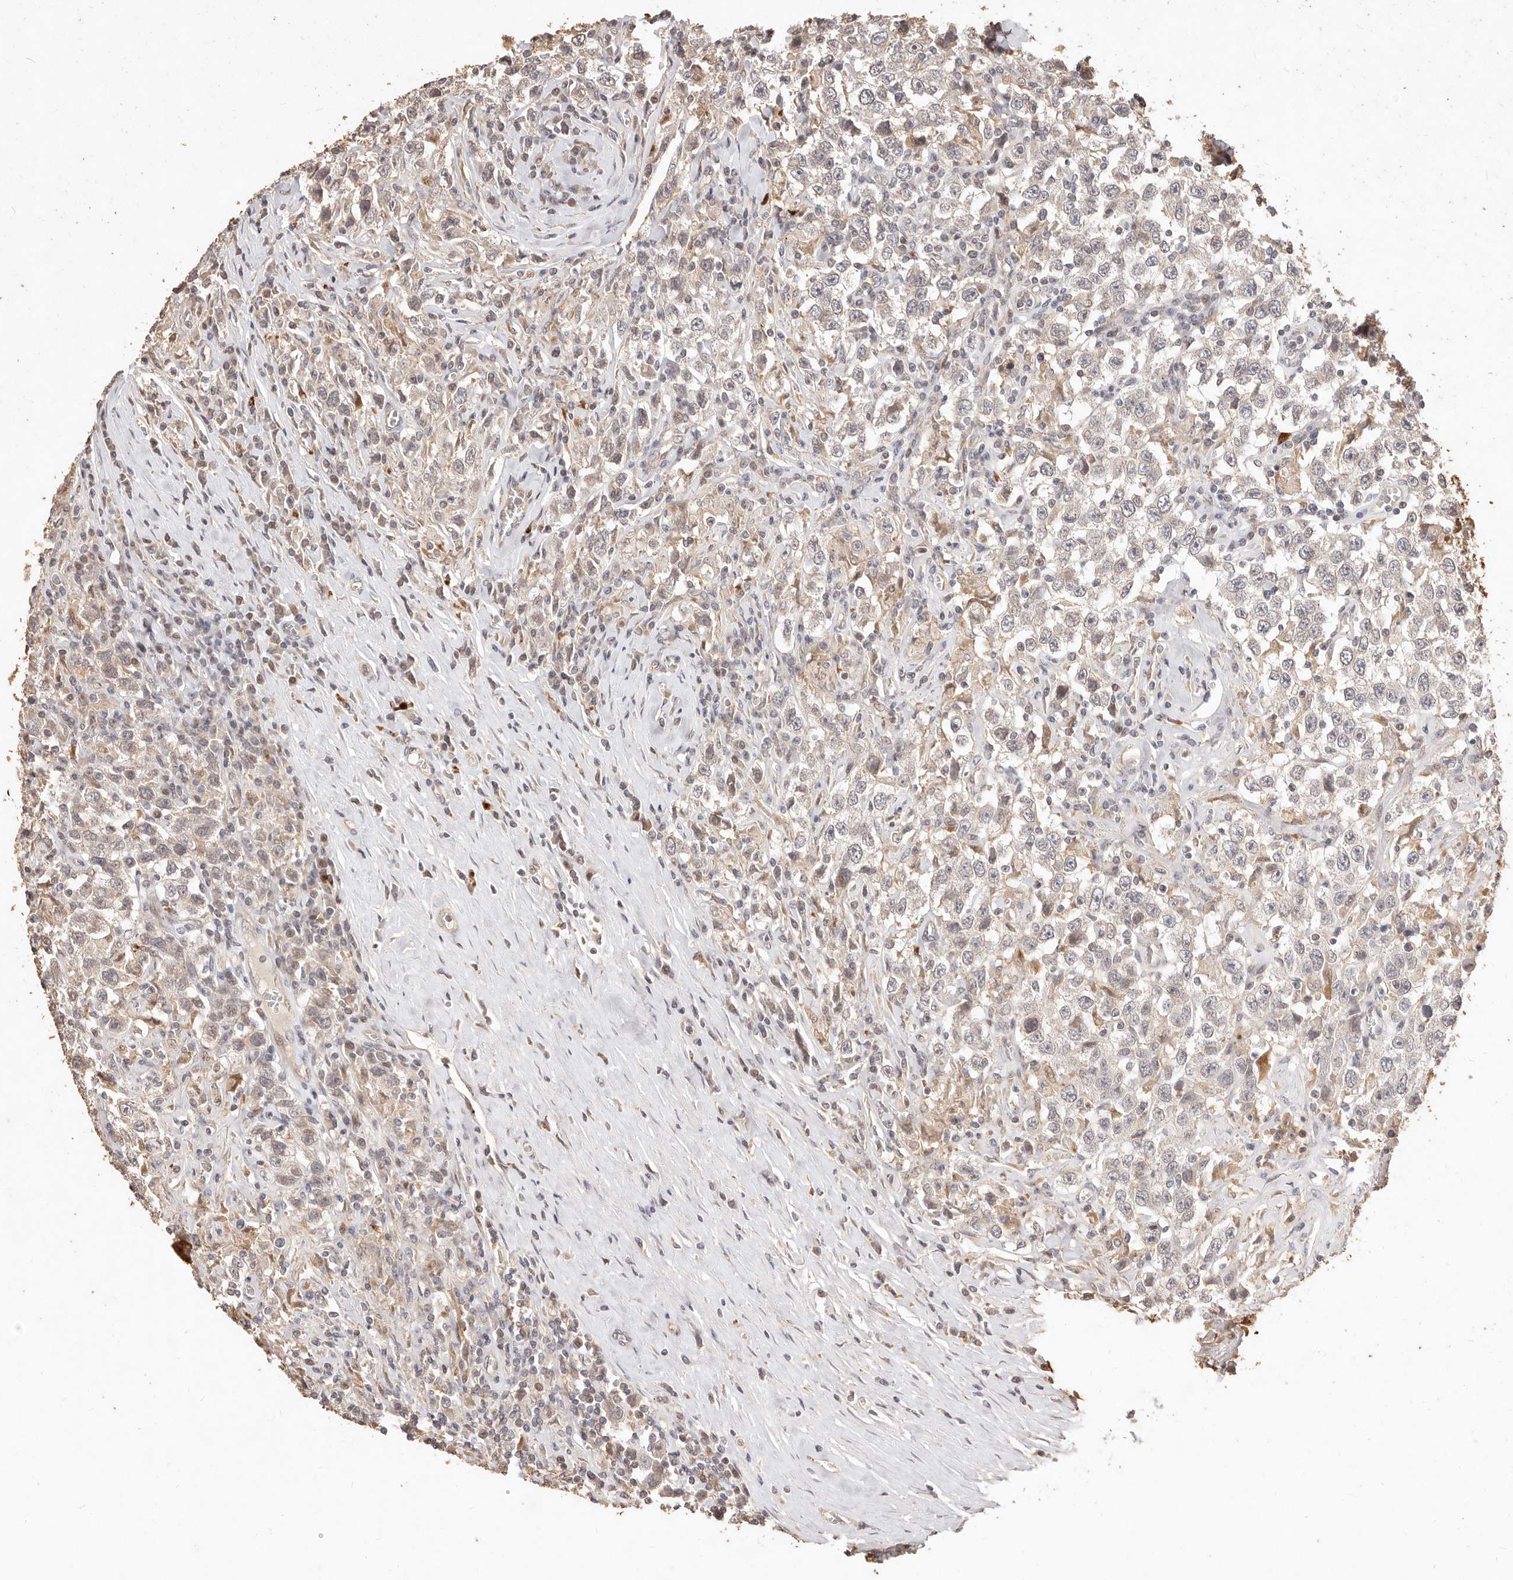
{"staining": {"intensity": "weak", "quantity": "<25%", "location": "cytoplasmic/membranous"}, "tissue": "testis cancer", "cell_type": "Tumor cells", "image_type": "cancer", "snomed": [{"axis": "morphology", "description": "Seminoma, NOS"}, {"axis": "topography", "description": "Testis"}], "caption": "Immunohistochemistry of testis cancer (seminoma) exhibits no expression in tumor cells.", "gene": "KIF9", "patient": {"sex": "male", "age": 41}}